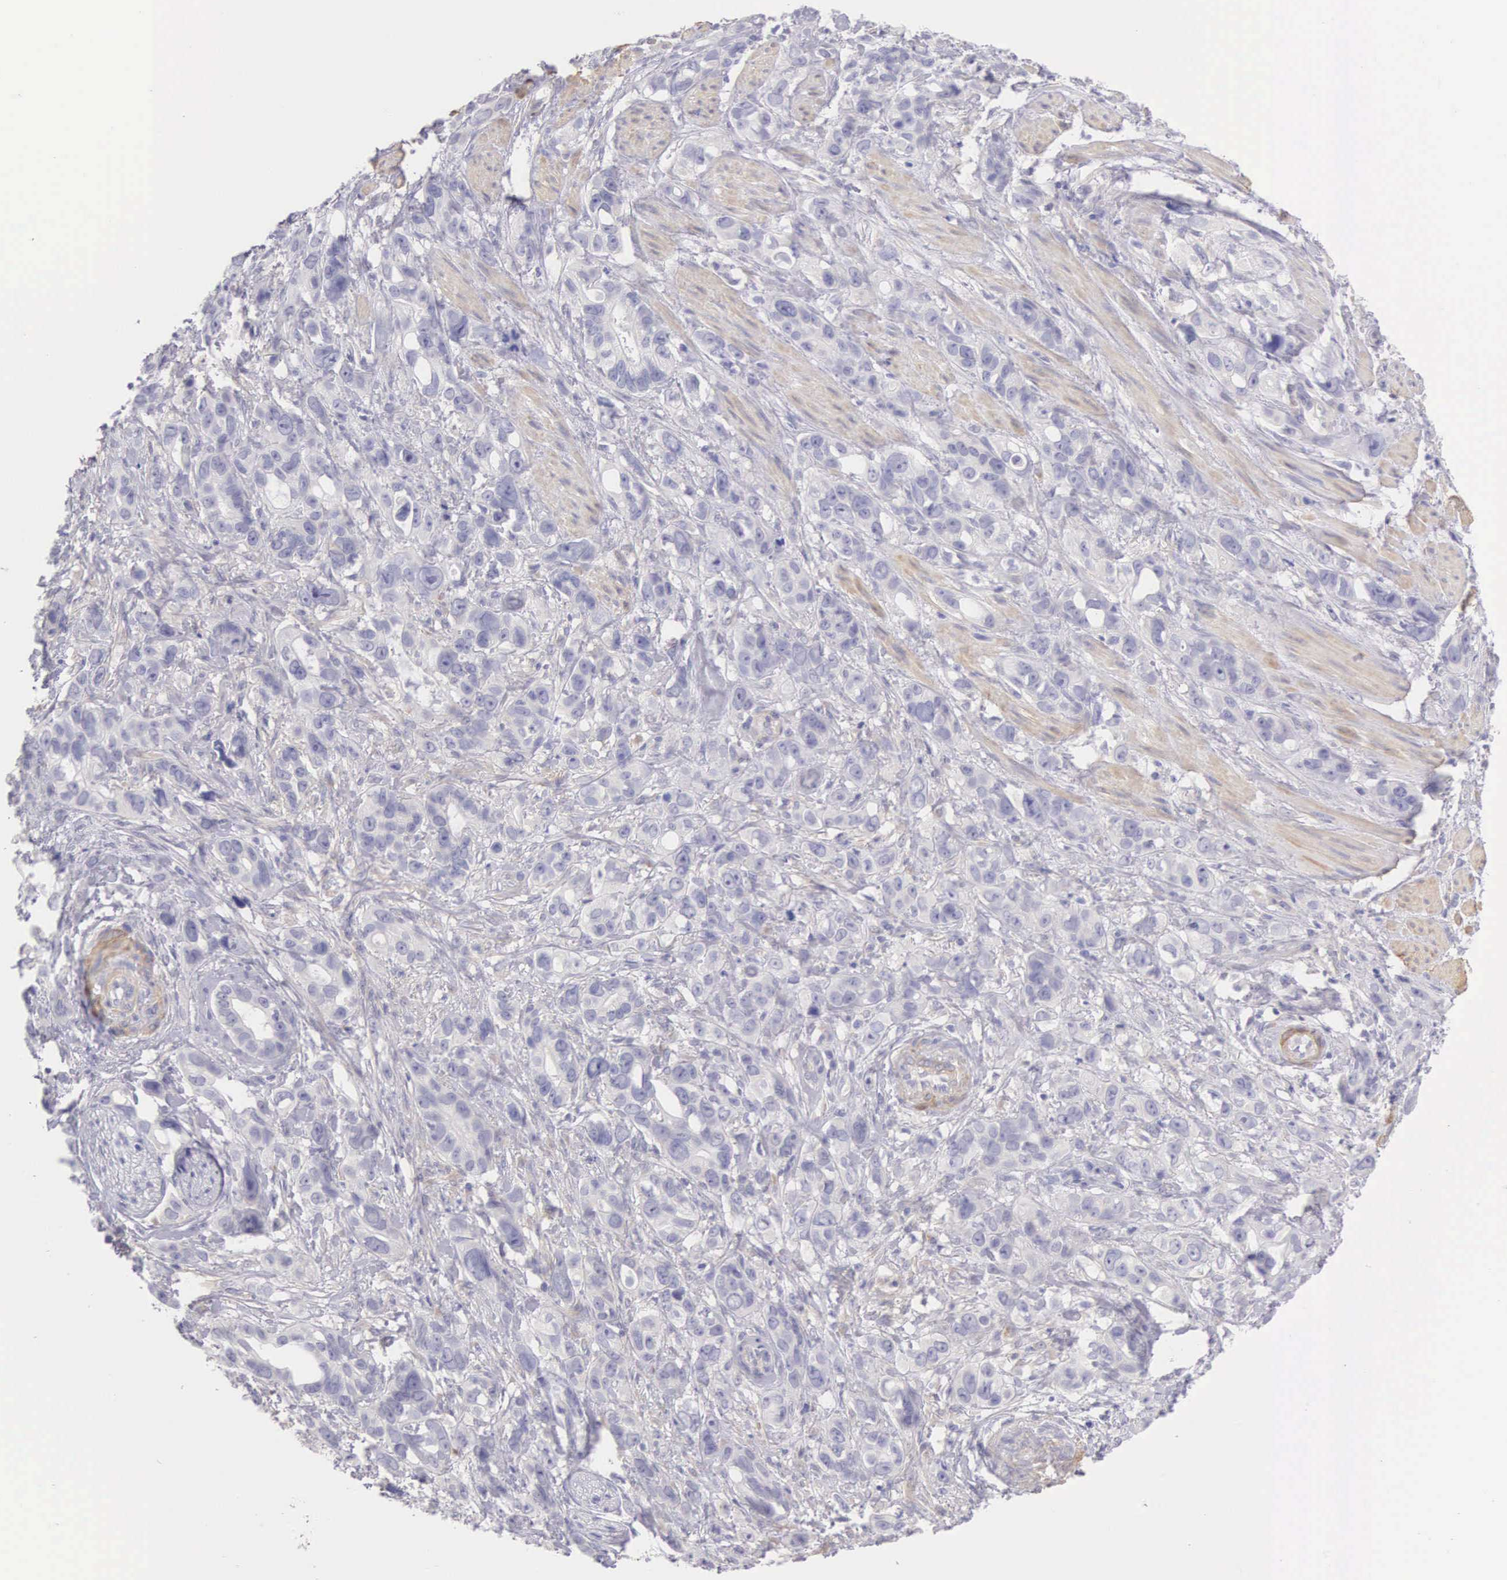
{"staining": {"intensity": "weak", "quantity": "<25%", "location": "cytoplasmic/membranous"}, "tissue": "stomach cancer", "cell_type": "Tumor cells", "image_type": "cancer", "snomed": [{"axis": "morphology", "description": "Adenocarcinoma, NOS"}, {"axis": "topography", "description": "Stomach, upper"}], "caption": "A high-resolution photomicrograph shows immunohistochemistry (IHC) staining of stomach cancer, which displays no significant positivity in tumor cells. (Stains: DAB IHC with hematoxylin counter stain, Microscopy: brightfield microscopy at high magnification).", "gene": "ARFGAP3", "patient": {"sex": "male", "age": 47}}